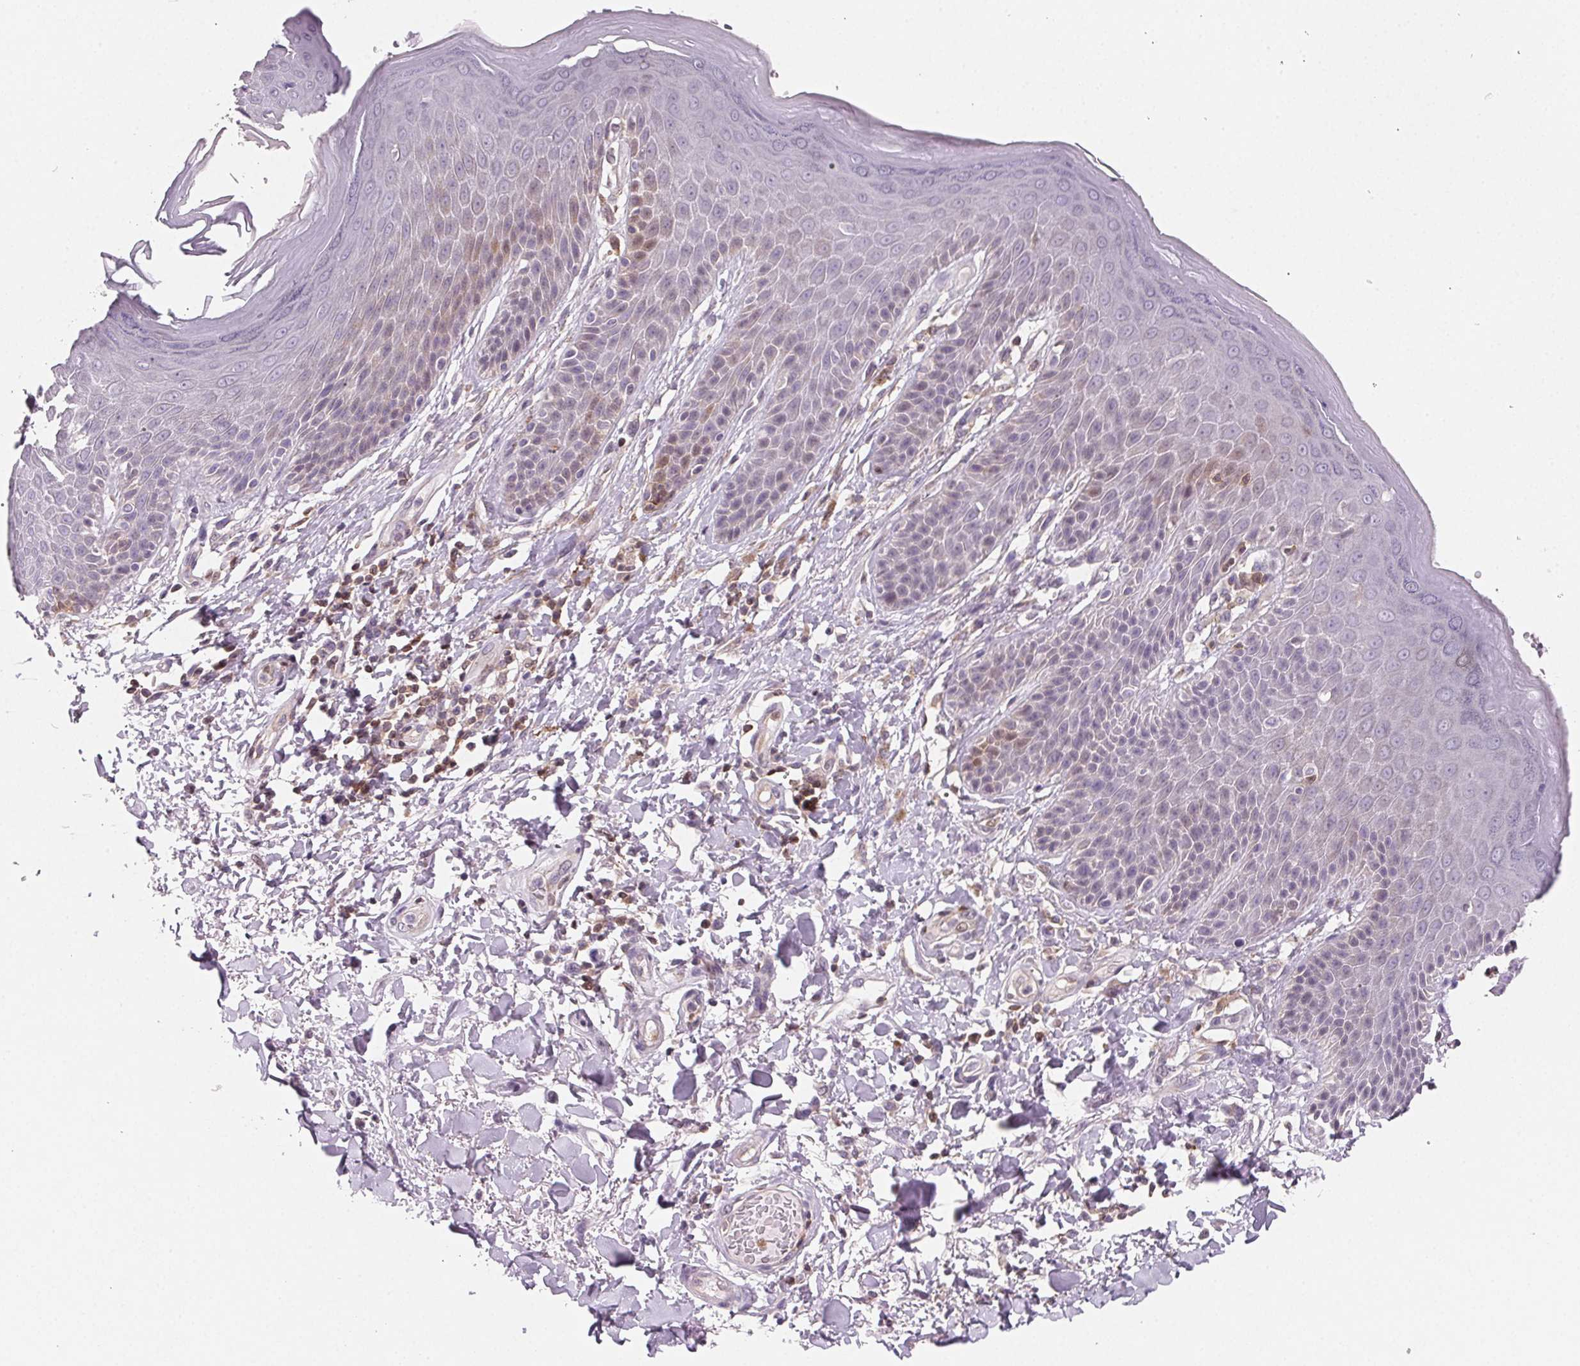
{"staining": {"intensity": "moderate", "quantity": "<25%", "location": "cytoplasmic/membranous"}, "tissue": "skin", "cell_type": "Epidermal cells", "image_type": "normal", "snomed": [{"axis": "morphology", "description": "Normal tissue, NOS"}, {"axis": "topography", "description": "Anal"}, {"axis": "topography", "description": "Peripheral nerve tissue"}], "caption": "Protein expression by immunohistochemistry (IHC) reveals moderate cytoplasmic/membranous expression in approximately <25% of epidermal cells in unremarkable skin.", "gene": "GBP1", "patient": {"sex": "male", "age": 51}}